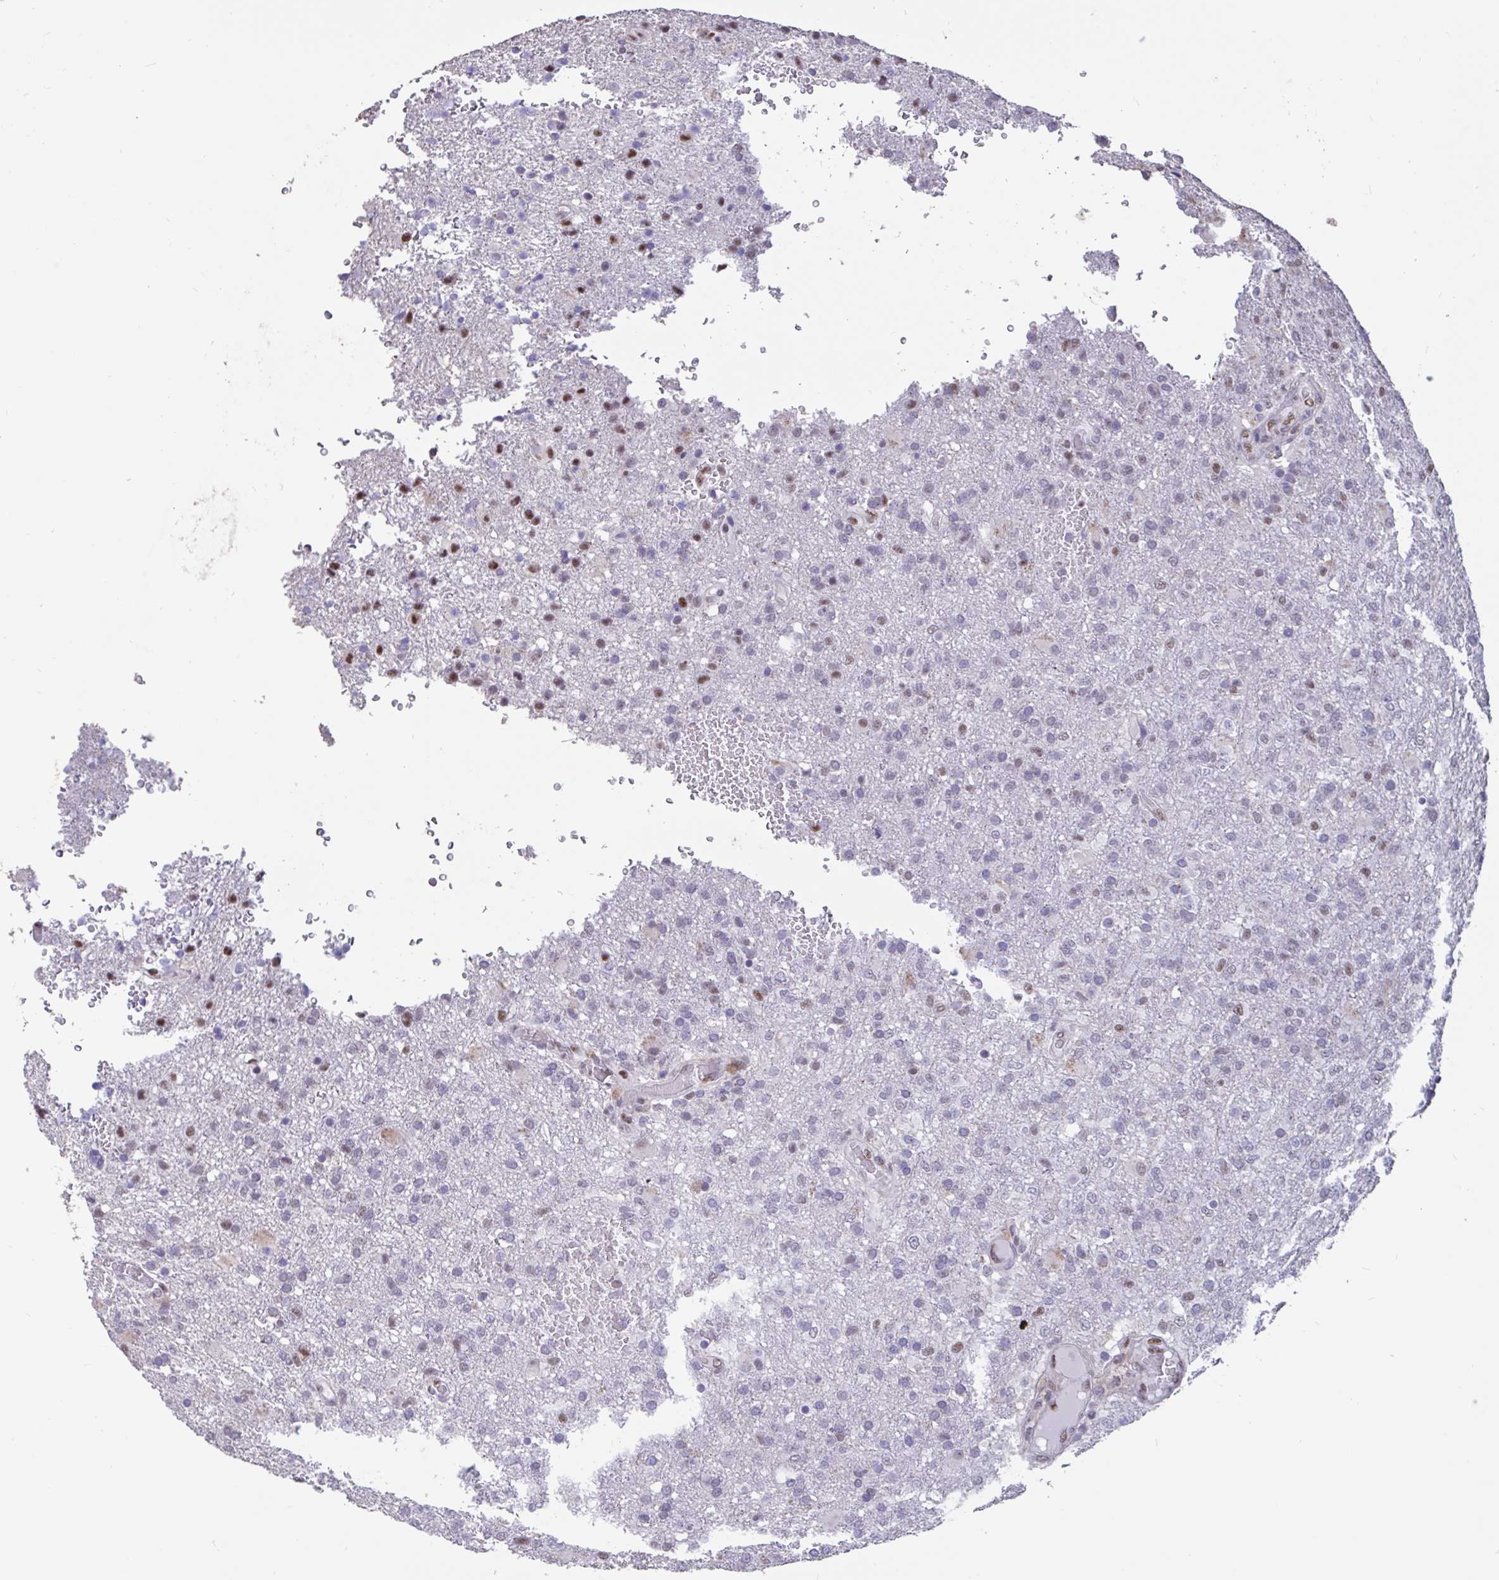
{"staining": {"intensity": "moderate", "quantity": "<25%", "location": "nuclear"}, "tissue": "glioma", "cell_type": "Tumor cells", "image_type": "cancer", "snomed": [{"axis": "morphology", "description": "Glioma, malignant, High grade"}, {"axis": "topography", "description": "Brain"}], "caption": "Immunohistochemistry (IHC) staining of glioma, which reveals low levels of moderate nuclear staining in about <25% of tumor cells indicating moderate nuclear protein expression. The staining was performed using DAB (3,3'-diaminobenzidine) (brown) for protein detection and nuclei were counterstained in hematoxylin (blue).", "gene": "DDX39A", "patient": {"sex": "female", "age": 74}}